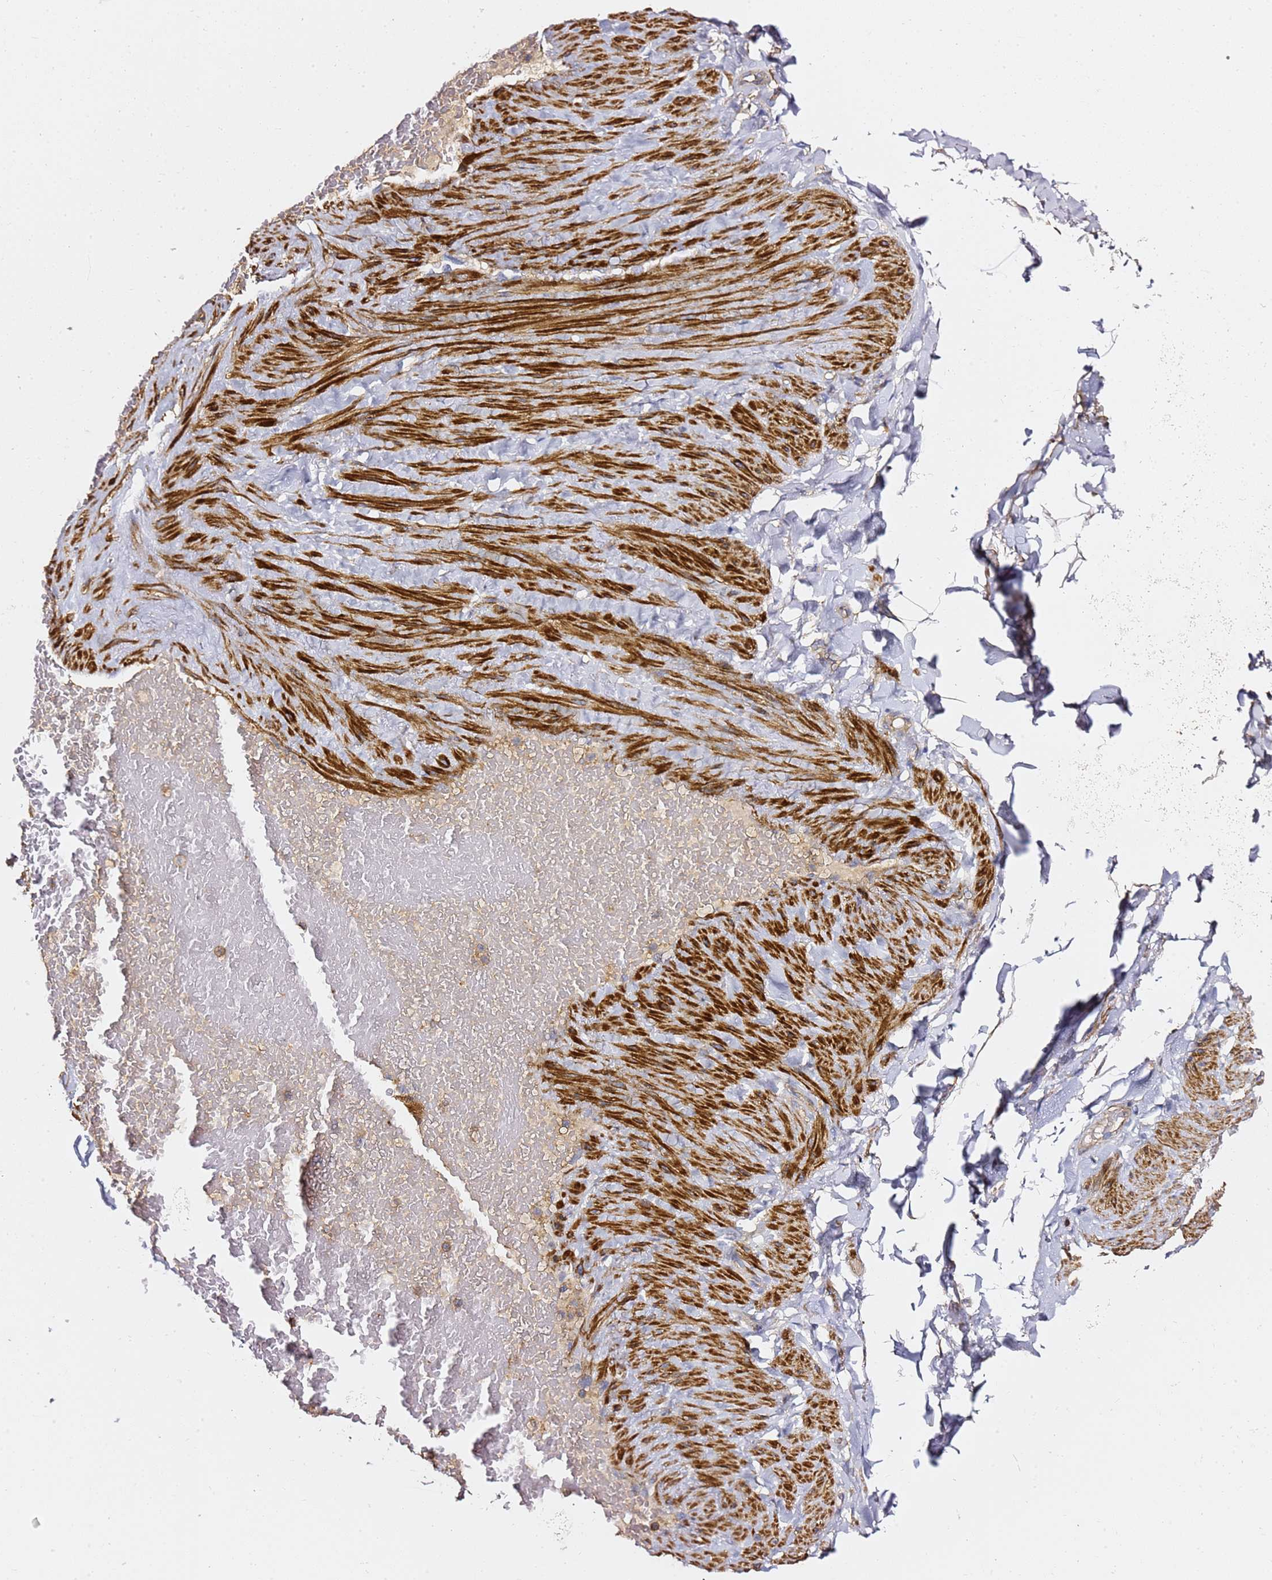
{"staining": {"intensity": "moderate", "quantity": "<25%", "location": "cytoplasmic/membranous"}, "tissue": "soft tissue", "cell_type": "Chondrocytes", "image_type": "normal", "snomed": [{"axis": "morphology", "description": "Normal tissue, NOS"}, {"axis": "topography", "description": "Soft tissue"}, {"axis": "topography", "description": "Vascular tissue"}], "caption": "An image of human soft tissue stained for a protein demonstrates moderate cytoplasmic/membranous brown staining in chondrocytes. The staining is performed using DAB (3,3'-diaminobenzidine) brown chromogen to label protein expression. The nuclei are counter-stained blue using hematoxylin.", "gene": "ZFP36L2", "patient": {"sex": "male", "age": 54}}